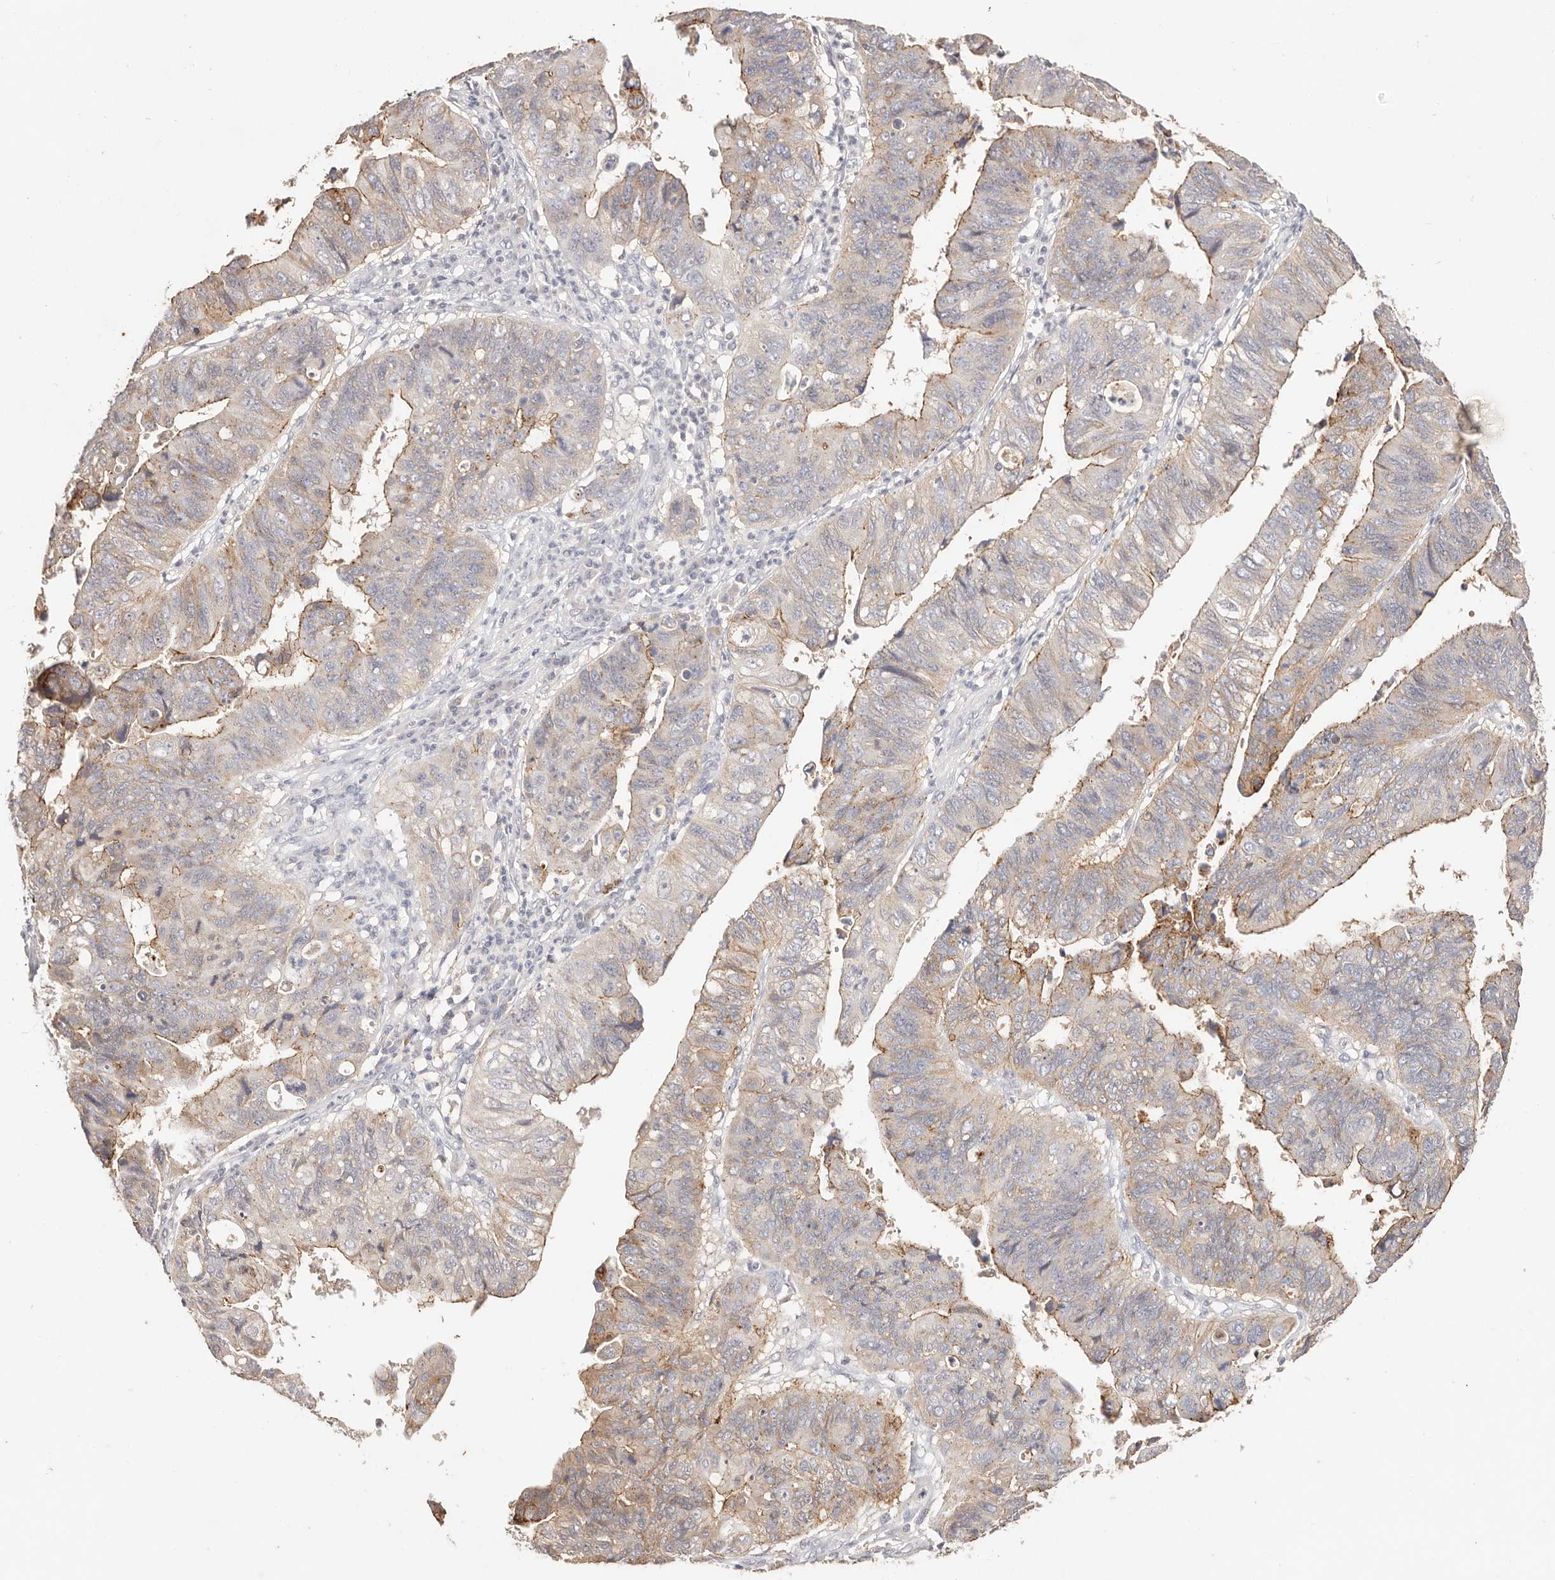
{"staining": {"intensity": "weak", "quantity": "25%-75%", "location": "cytoplasmic/membranous"}, "tissue": "stomach cancer", "cell_type": "Tumor cells", "image_type": "cancer", "snomed": [{"axis": "morphology", "description": "Adenocarcinoma, NOS"}, {"axis": "topography", "description": "Stomach"}], "caption": "Weak cytoplasmic/membranous expression for a protein is seen in approximately 25%-75% of tumor cells of adenocarcinoma (stomach) using immunohistochemistry (IHC).", "gene": "CXADR", "patient": {"sex": "male", "age": 59}}